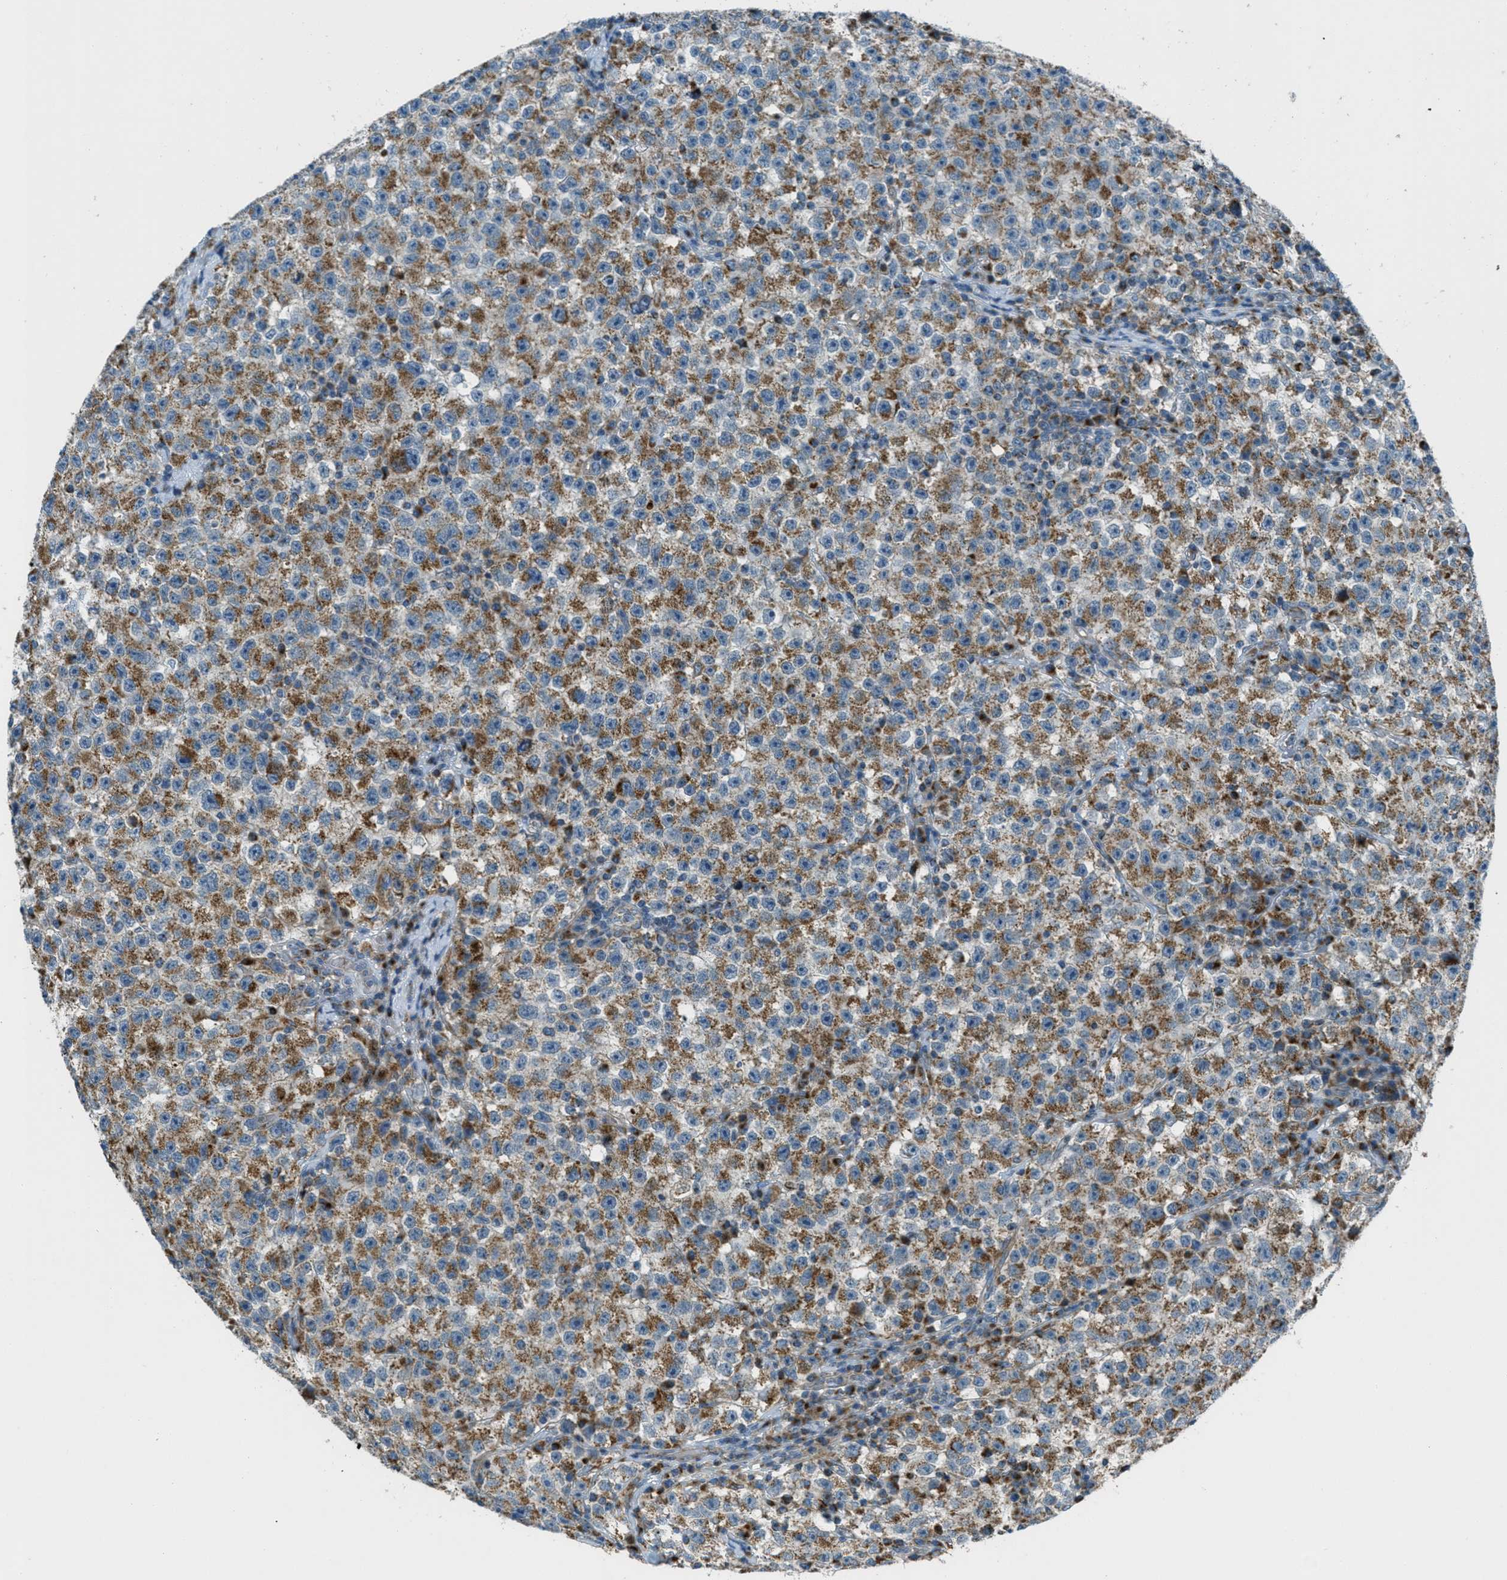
{"staining": {"intensity": "moderate", "quantity": ">75%", "location": "cytoplasmic/membranous"}, "tissue": "testis cancer", "cell_type": "Tumor cells", "image_type": "cancer", "snomed": [{"axis": "morphology", "description": "Seminoma, NOS"}, {"axis": "topography", "description": "Testis"}], "caption": "Testis seminoma stained with a brown dye exhibits moderate cytoplasmic/membranous positive staining in about >75% of tumor cells.", "gene": "BCKDK", "patient": {"sex": "male", "age": 22}}